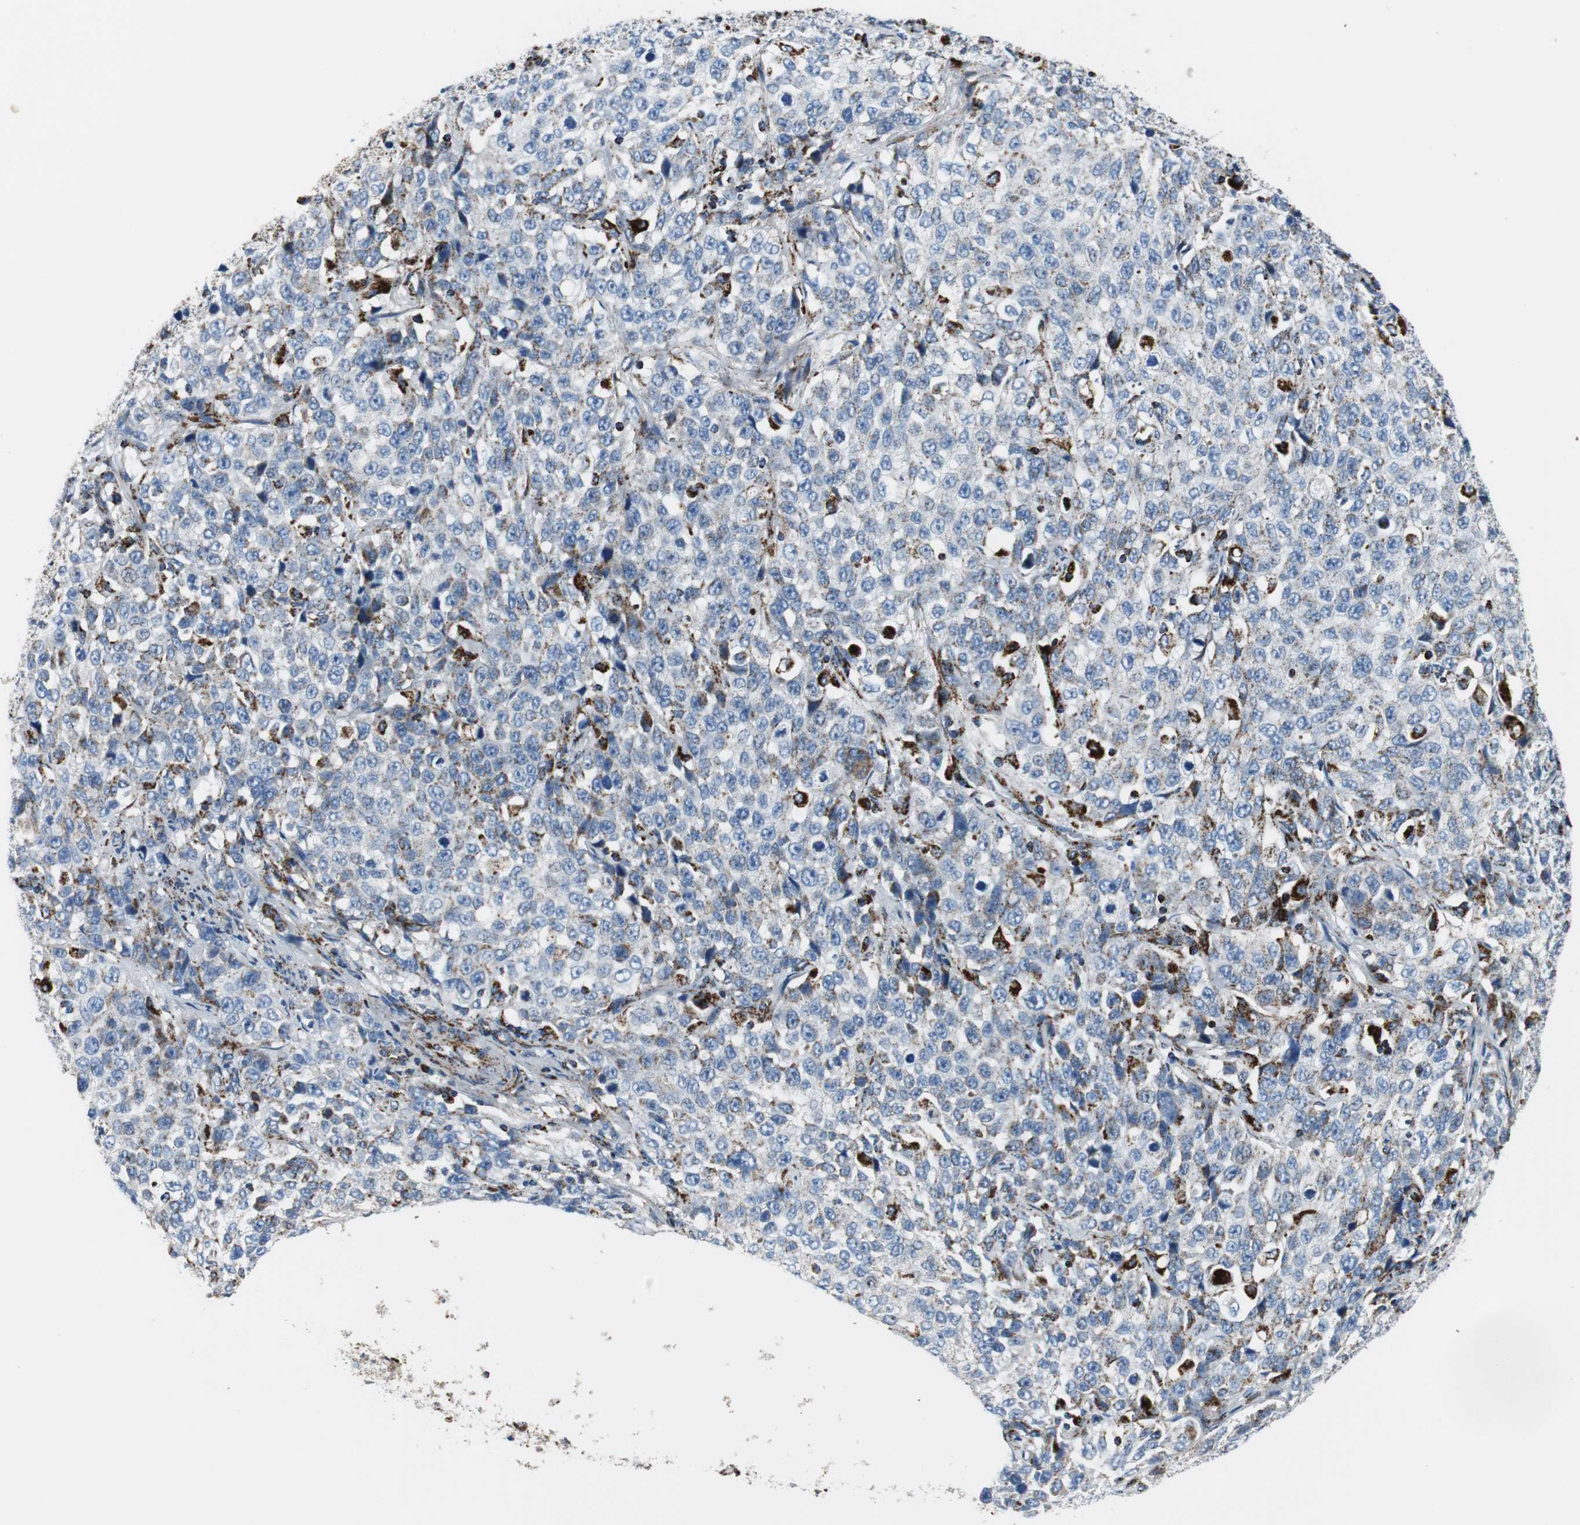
{"staining": {"intensity": "negative", "quantity": "none", "location": "none"}, "tissue": "stomach cancer", "cell_type": "Tumor cells", "image_type": "cancer", "snomed": [{"axis": "morphology", "description": "Normal tissue, NOS"}, {"axis": "morphology", "description": "Adenocarcinoma, NOS"}, {"axis": "topography", "description": "Stomach"}], "caption": "Immunohistochemistry histopathology image of neoplastic tissue: stomach adenocarcinoma stained with DAB shows no significant protein staining in tumor cells. (DAB immunohistochemistry (IHC) with hematoxylin counter stain).", "gene": "C1QTNF7", "patient": {"sex": "male", "age": 48}}